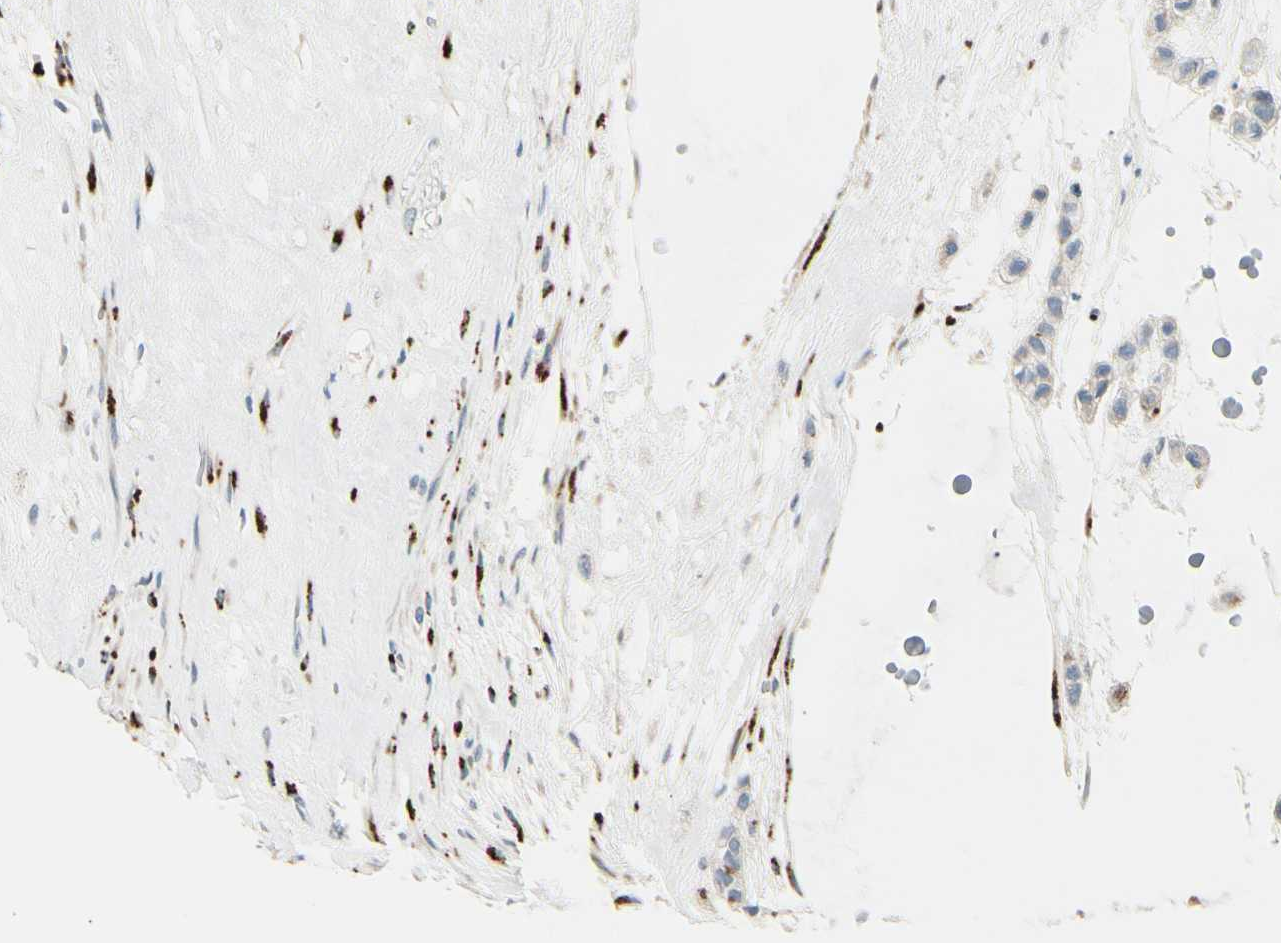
{"staining": {"intensity": "moderate", "quantity": "<25%", "location": "cytoplasmic/membranous"}, "tissue": "head and neck cancer", "cell_type": "Tumor cells", "image_type": "cancer", "snomed": [{"axis": "morphology", "description": "Adenocarcinoma, NOS"}, {"axis": "morphology", "description": "Adenoma, NOS"}, {"axis": "topography", "description": "Head-Neck"}], "caption": "Immunohistochemical staining of human head and neck cancer (adenoma) displays low levels of moderate cytoplasmic/membranous protein positivity in about <25% of tumor cells.", "gene": "GALNT5", "patient": {"sex": "female", "age": 55}}